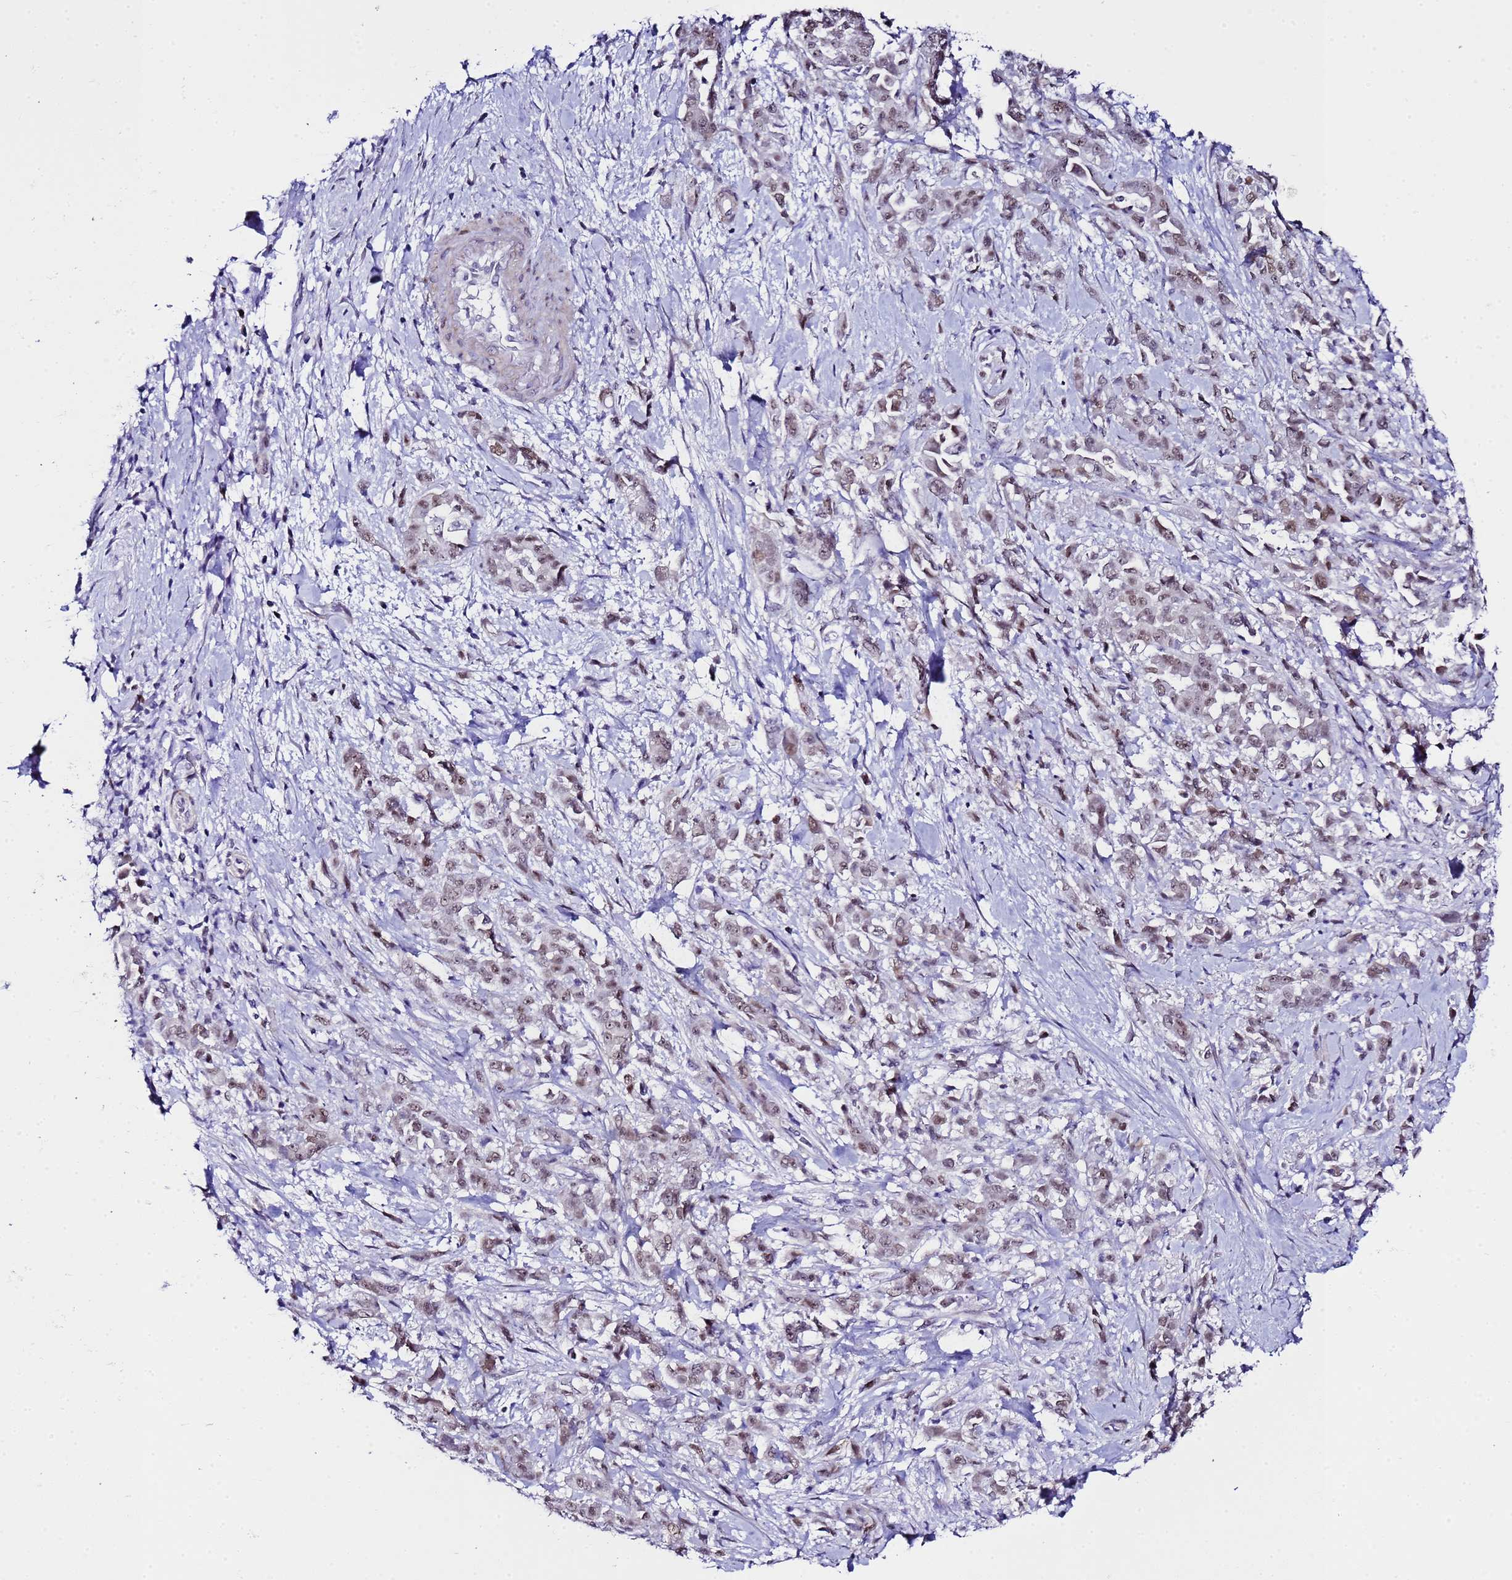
{"staining": {"intensity": "weak", "quantity": ">75%", "location": "nuclear"}, "tissue": "pancreatic cancer", "cell_type": "Tumor cells", "image_type": "cancer", "snomed": [{"axis": "morphology", "description": "Normal tissue, NOS"}, {"axis": "morphology", "description": "Adenocarcinoma, NOS"}, {"axis": "topography", "description": "Pancreas"}], "caption": "Weak nuclear protein expression is appreciated in about >75% of tumor cells in adenocarcinoma (pancreatic).", "gene": "BCL7A", "patient": {"sex": "female", "age": 64}}